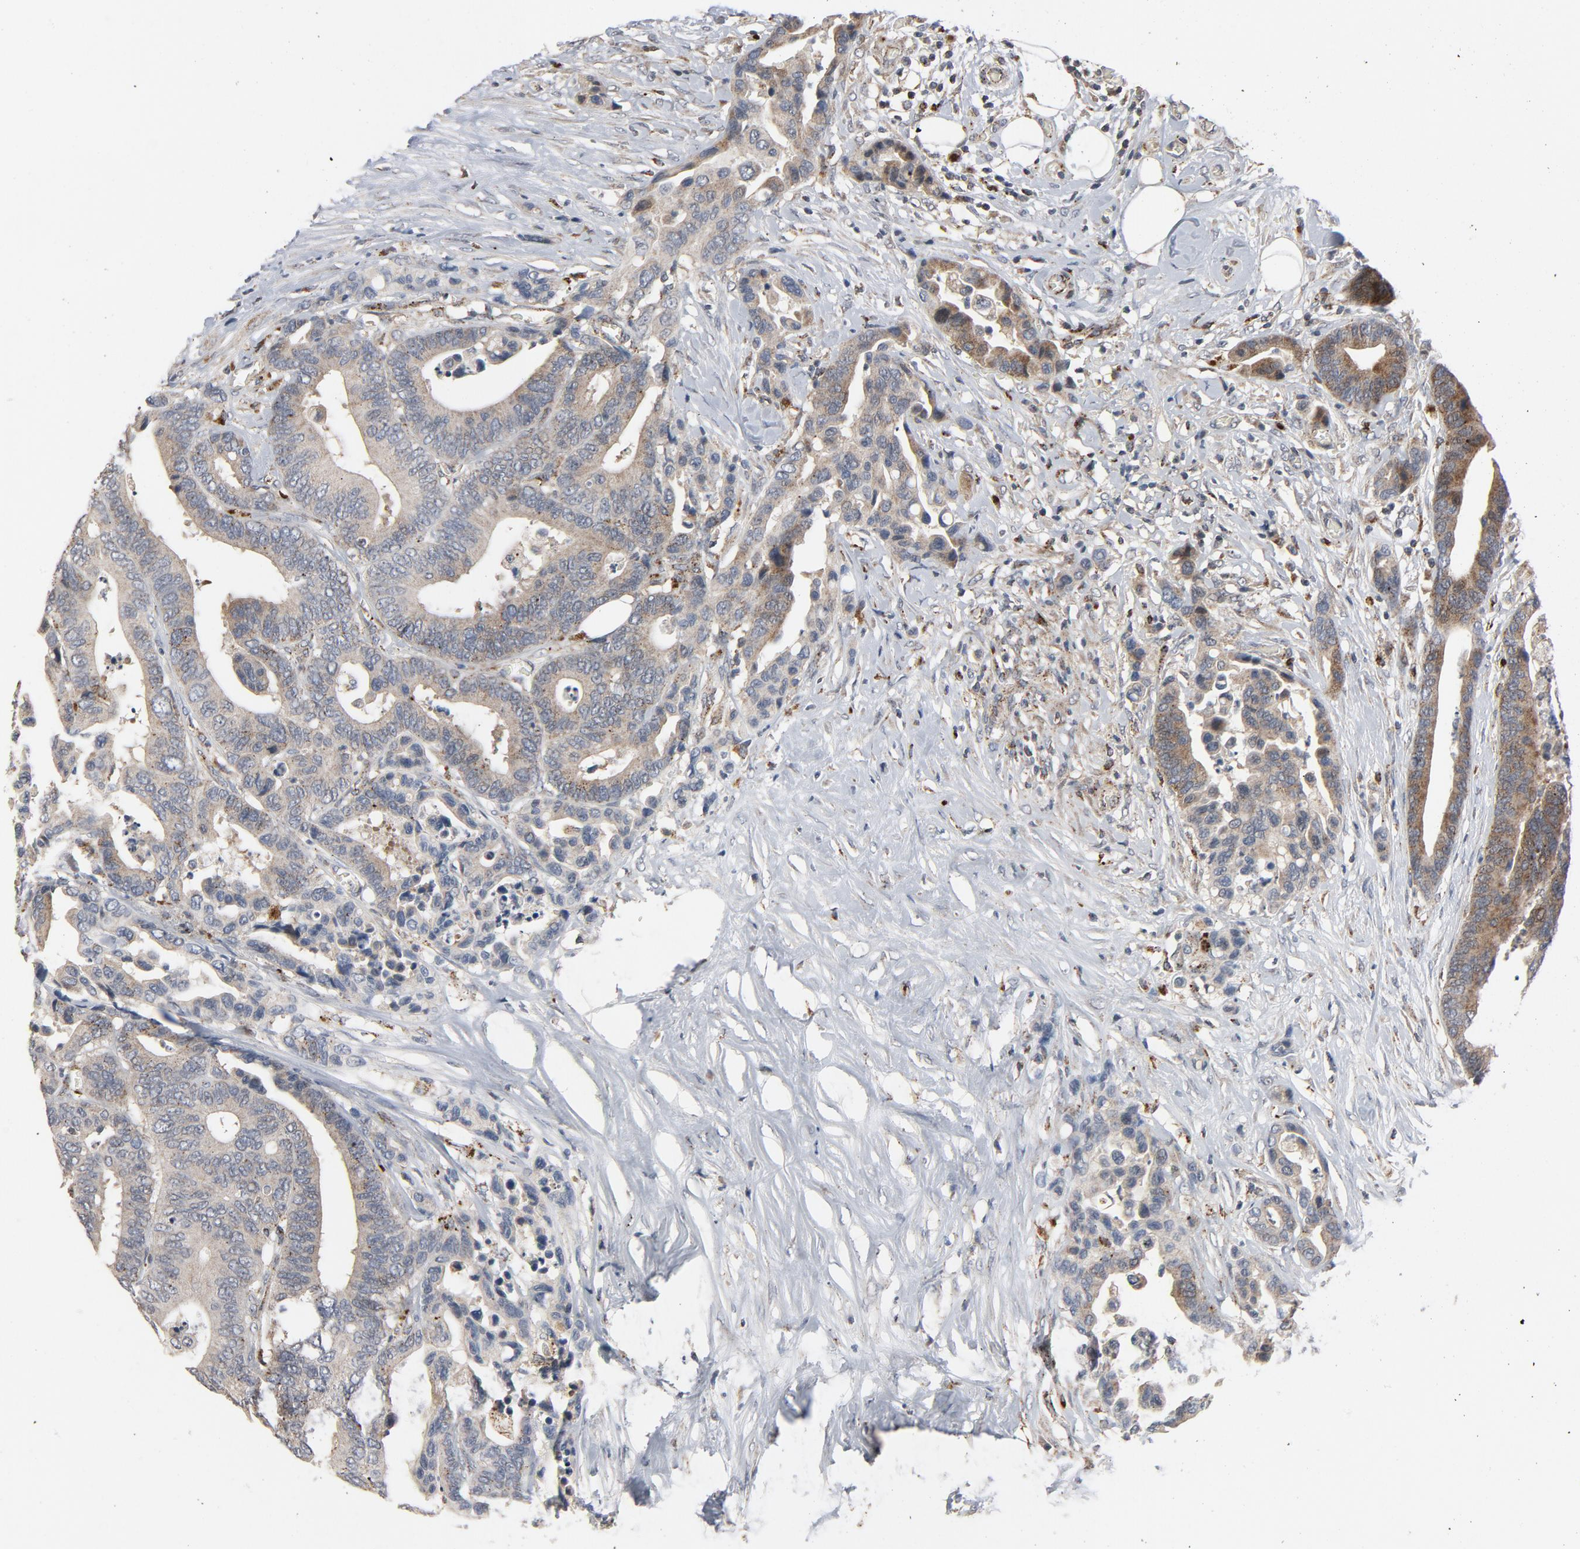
{"staining": {"intensity": "weak", "quantity": "<25%", "location": "cytoplasmic/membranous"}, "tissue": "colorectal cancer", "cell_type": "Tumor cells", "image_type": "cancer", "snomed": [{"axis": "morphology", "description": "Adenocarcinoma, NOS"}, {"axis": "topography", "description": "Colon"}], "caption": "An image of adenocarcinoma (colorectal) stained for a protein shows no brown staining in tumor cells.", "gene": "AKT2", "patient": {"sex": "male", "age": 82}}